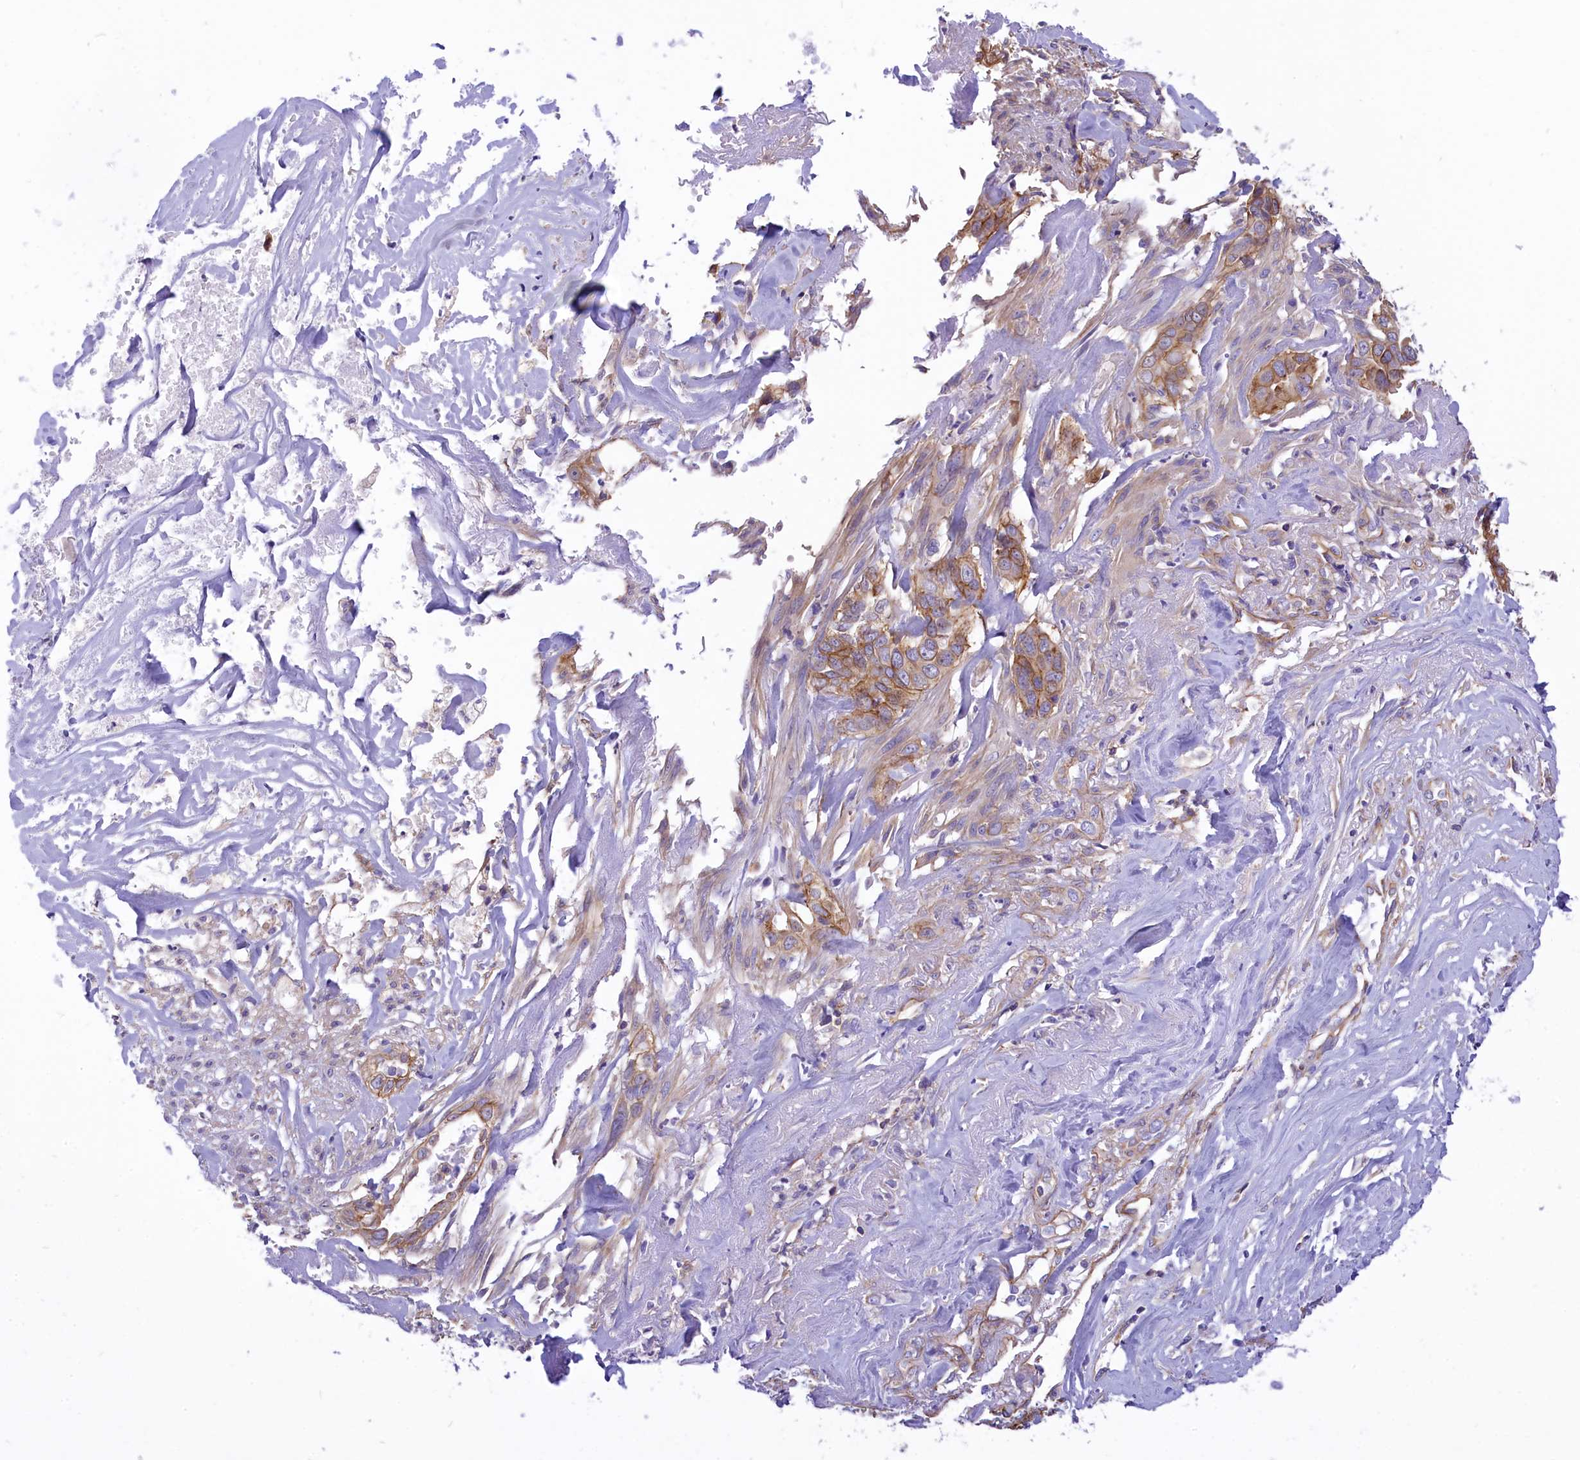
{"staining": {"intensity": "moderate", "quantity": ">75%", "location": "cytoplasmic/membranous"}, "tissue": "liver cancer", "cell_type": "Tumor cells", "image_type": "cancer", "snomed": [{"axis": "morphology", "description": "Cholangiocarcinoma"}, {"axis": "topography", "description": "Liver"}], "caption": "Cholangiocarcinoma (liver) tissue exhibits moderate cytoplasmic/membranous staining in approximately >75% of tumor cells, visualized by immunohistochemistry.", "gene": "SEPTIN9", "patient": {"sex": "female", "age": 79}}